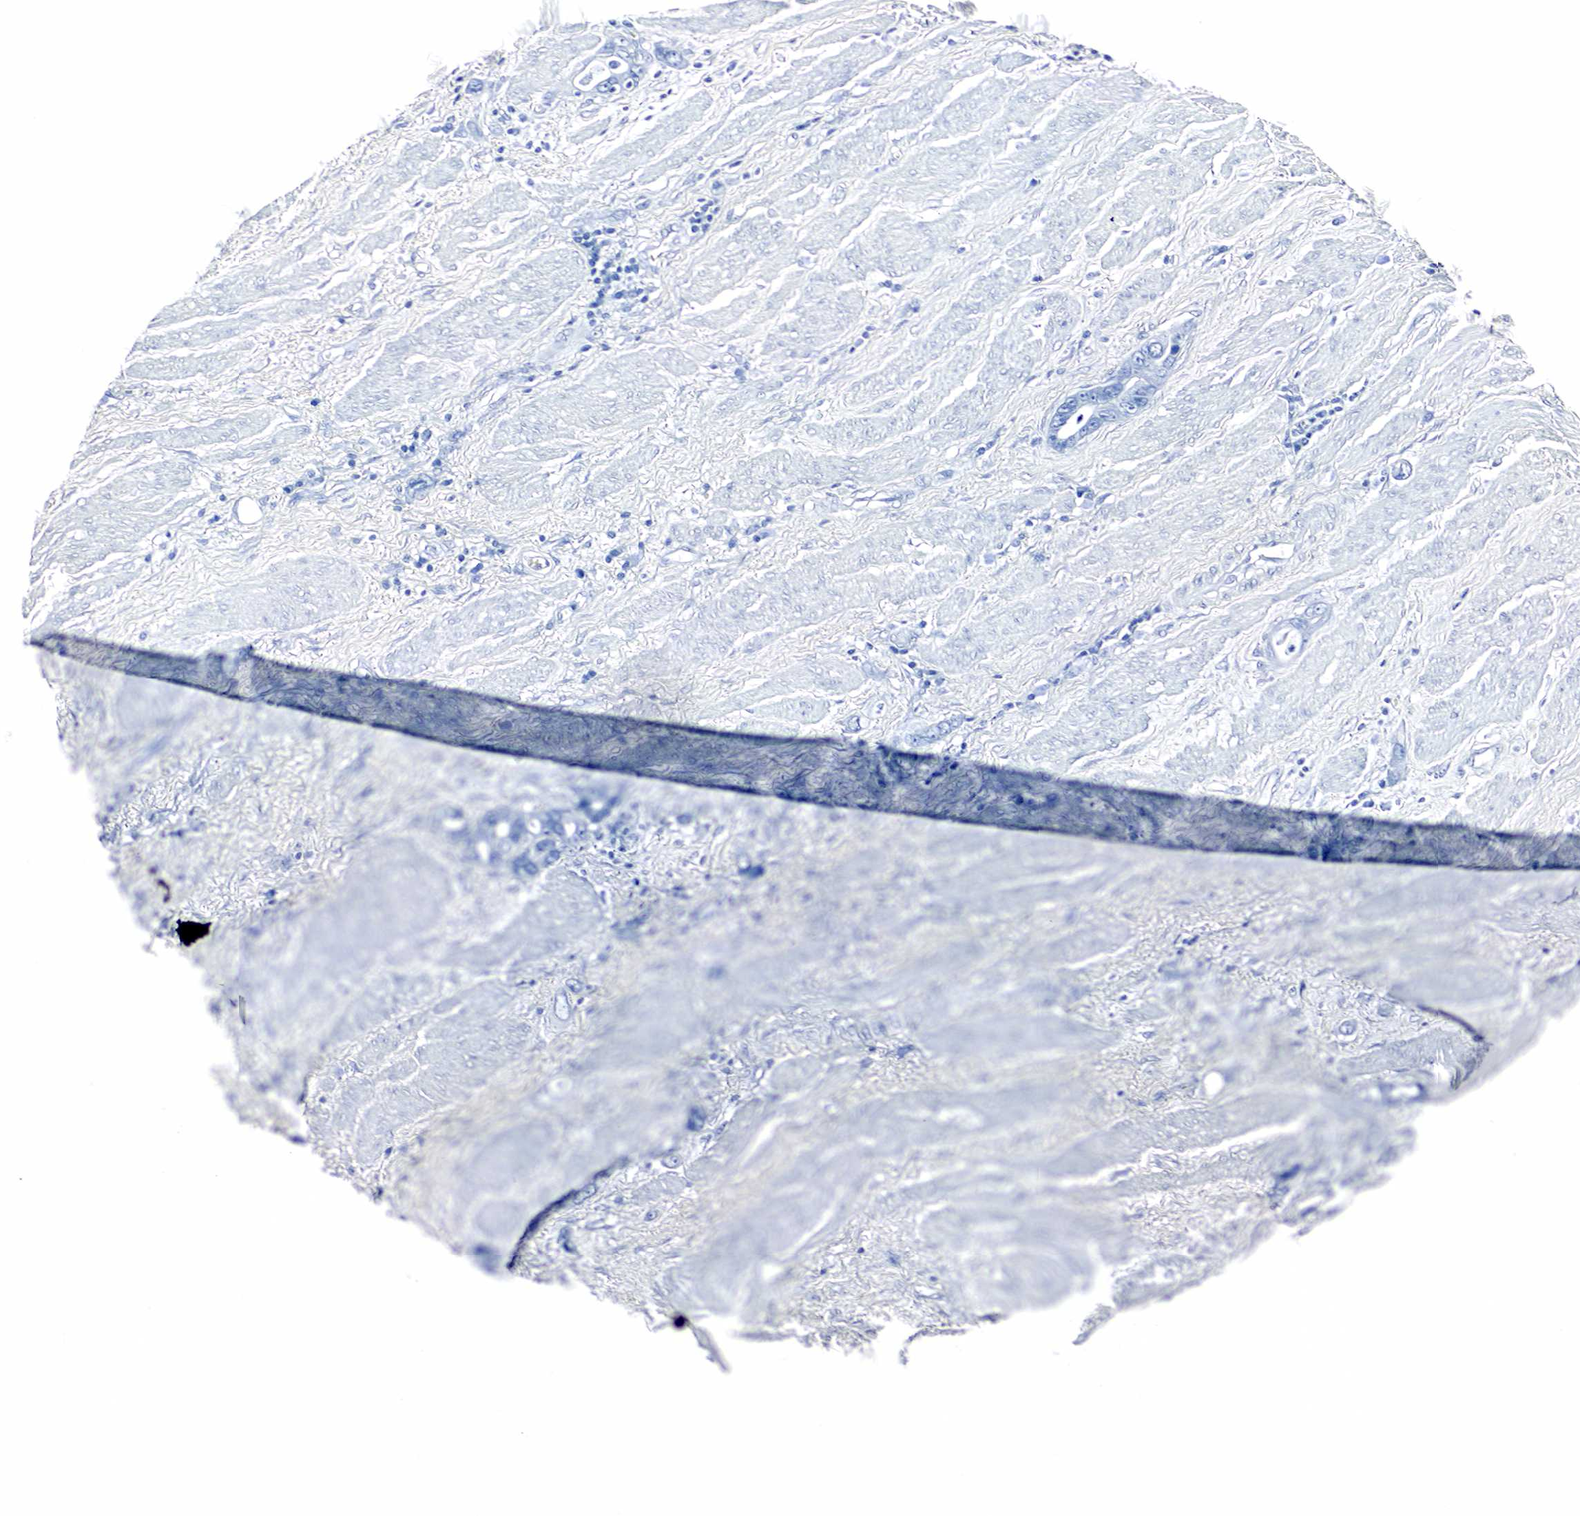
{"staining": {"intensity": "negative", "quantity": "none", "location": "none"}, "tissue": "liver cancer", "cell_type": "Tumor cells", "image_type": "cancer", "snomed": [{"axis": "morphology", "description": "Cholangiocarcinoma"}, {"axis": "topography", "description": "Liver"}], "caption": "The immunohistochemistry (IHC) photomicrograph has no significant expression in tumor cells of liver cancer tissue.", "gene": "GAST", "patient": {"sex": "male", "age": 57}}